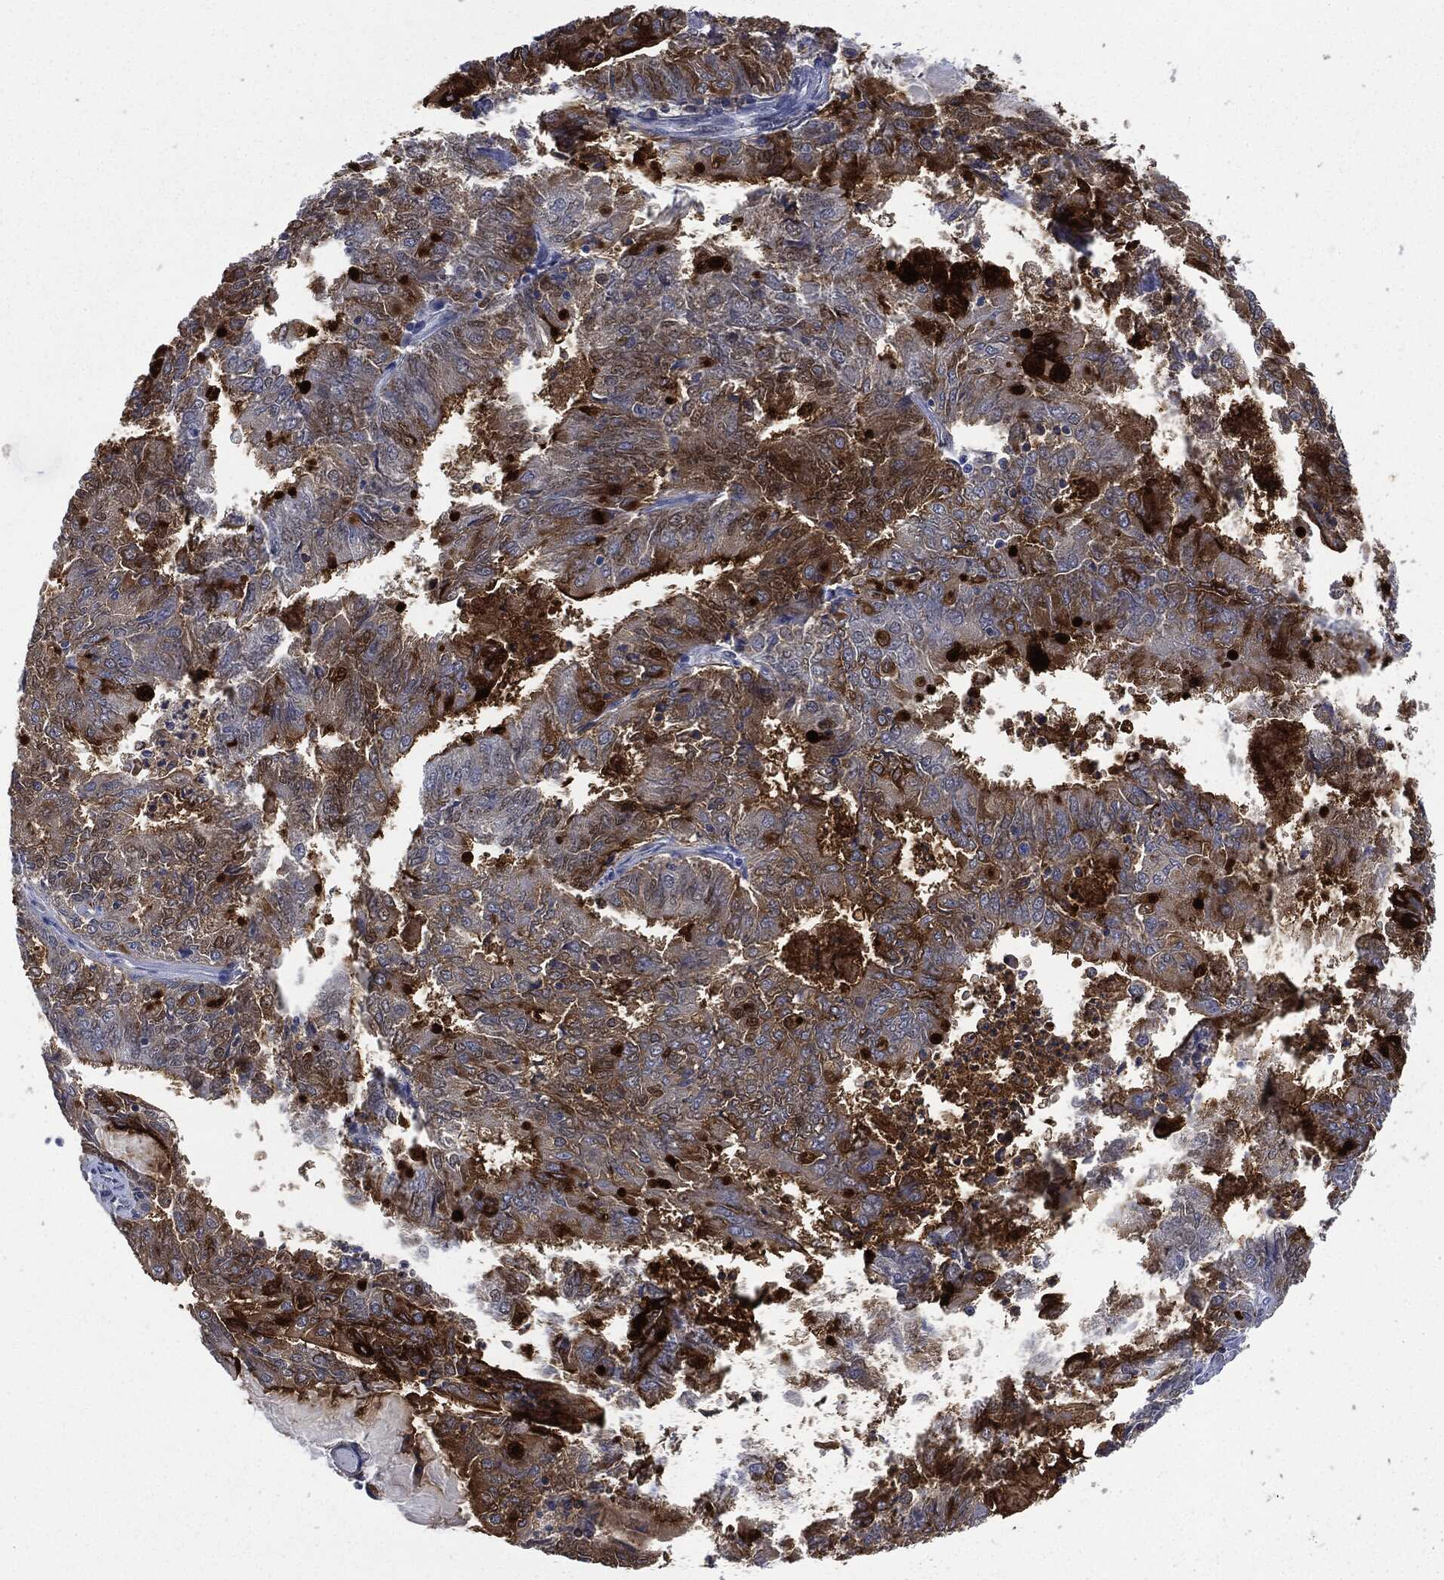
{"staining": {"intensity": "moderate", "quantity": "25%-75%", "location": "cytoplasmic/membranous"}, "tissue": "endometrial cancer", "cell_type": "Tumor cells", "image_type": "cancer", "snomed": [{"axis": "morphology", "description": "Adenocarcinoma, NOS"}, {"axis": "topography", "description": "Endometrium"}], "caption": "Protein analysis of endometrial adenocarcinoma tissue exhibits moderate cytoplasmic/membranous staining in about 25%-75% of tumor cells. (DAB (3,3'-diaminobenzidine) IHC with brightfield microscopy, high magnification).", "gene": "MUC16", "patient": {"sex": "female", "age": 57}}